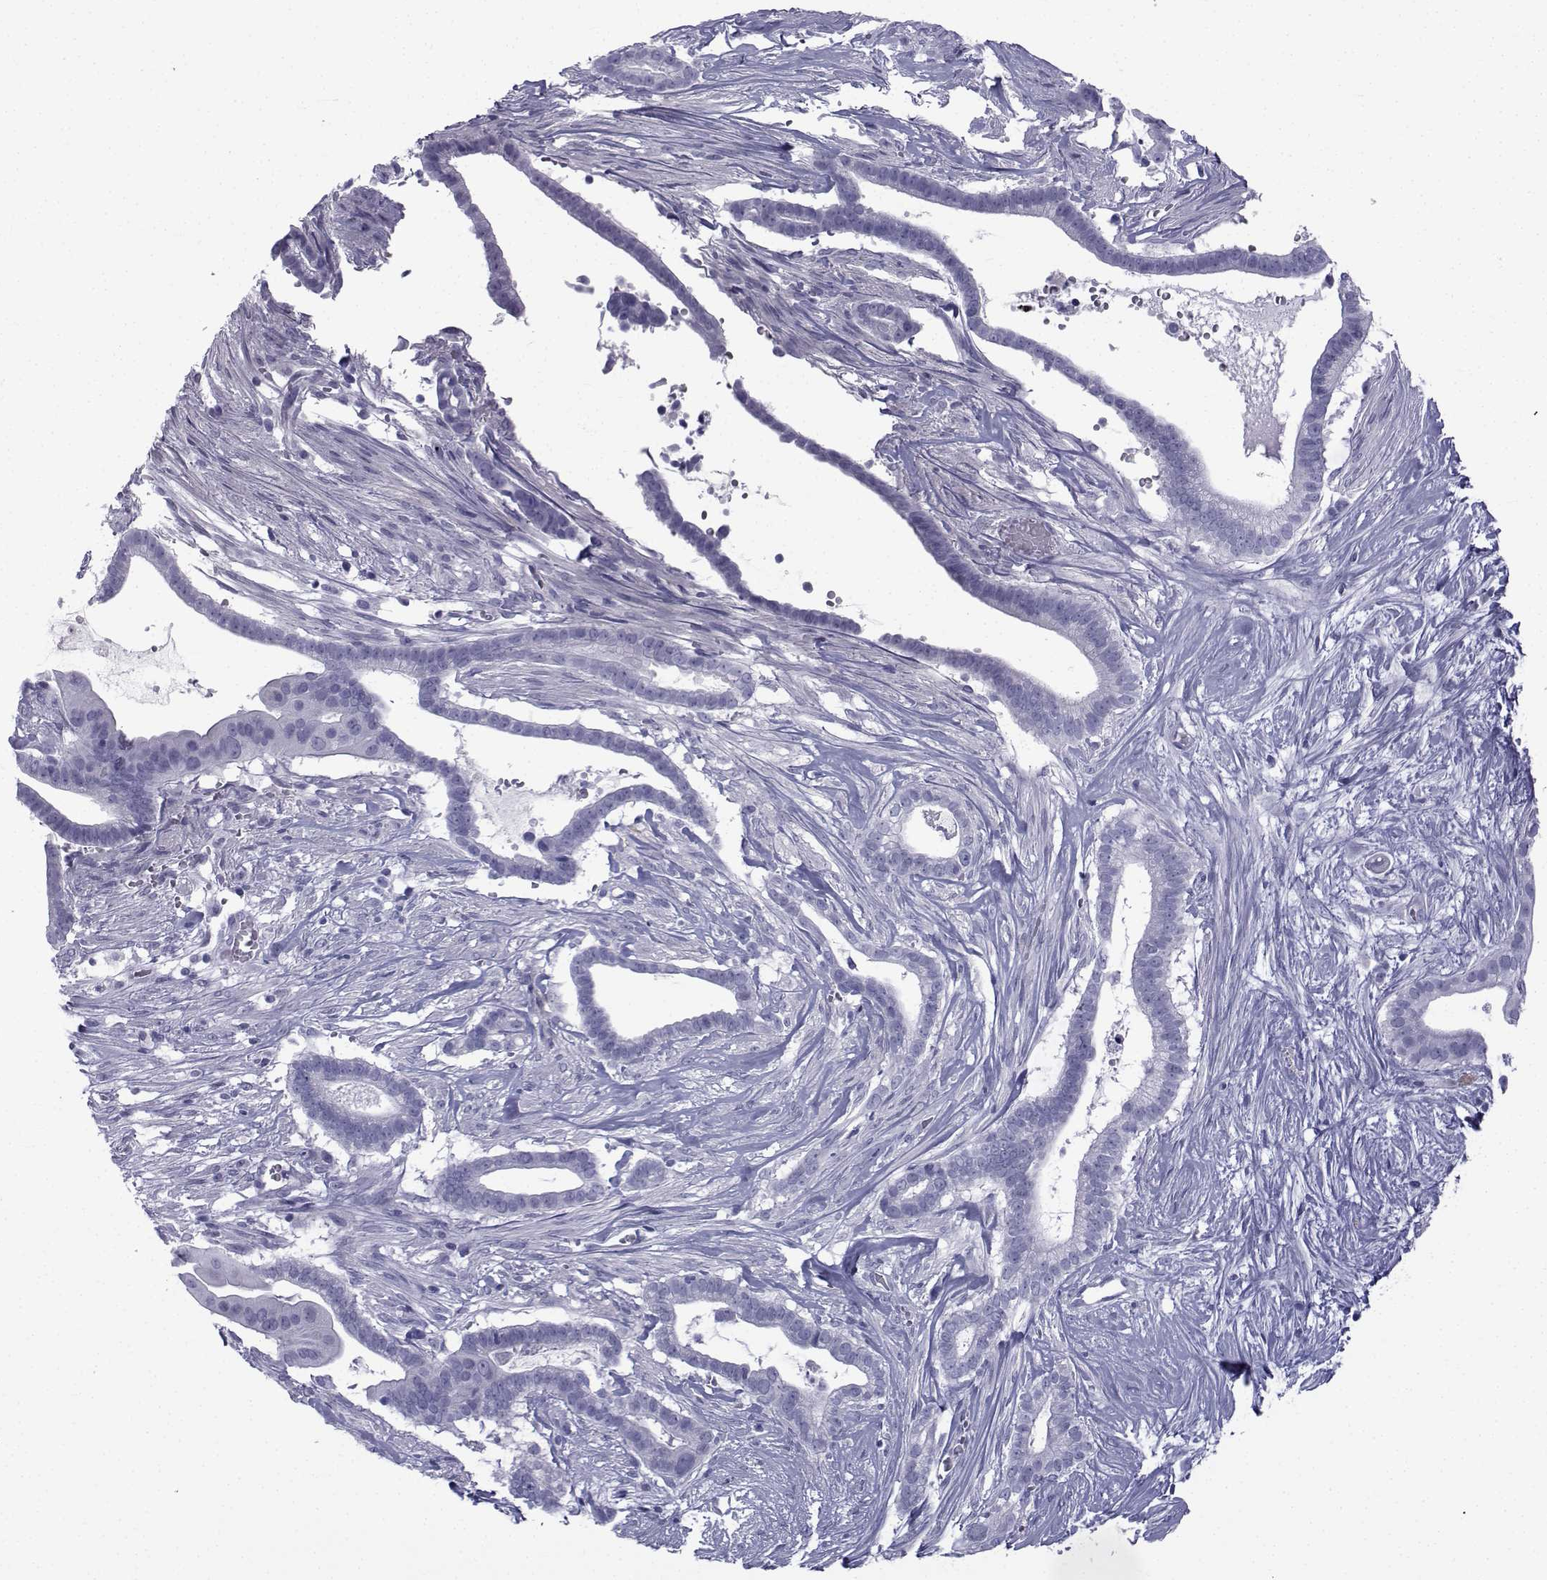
{"staining": {"intensity": "negative", "quantity": "none", "location": "none"}, "tissue": "pancreatic cancer", "cell_type": "Tumor cells", "image_type": "cancer", "snomed": [{"axis": "morphology", "description": "Adenocarcinoma, NOS"}, {"axis": "topography", "description": "Pancreas"}], "caption": "Adenocarcinoma (pancreatic) was stained to show a protein in brown. There is no significant positivity in tumor cells.", "gene": "SPANXD", "patient": {"sex": "male", "age": 61}}